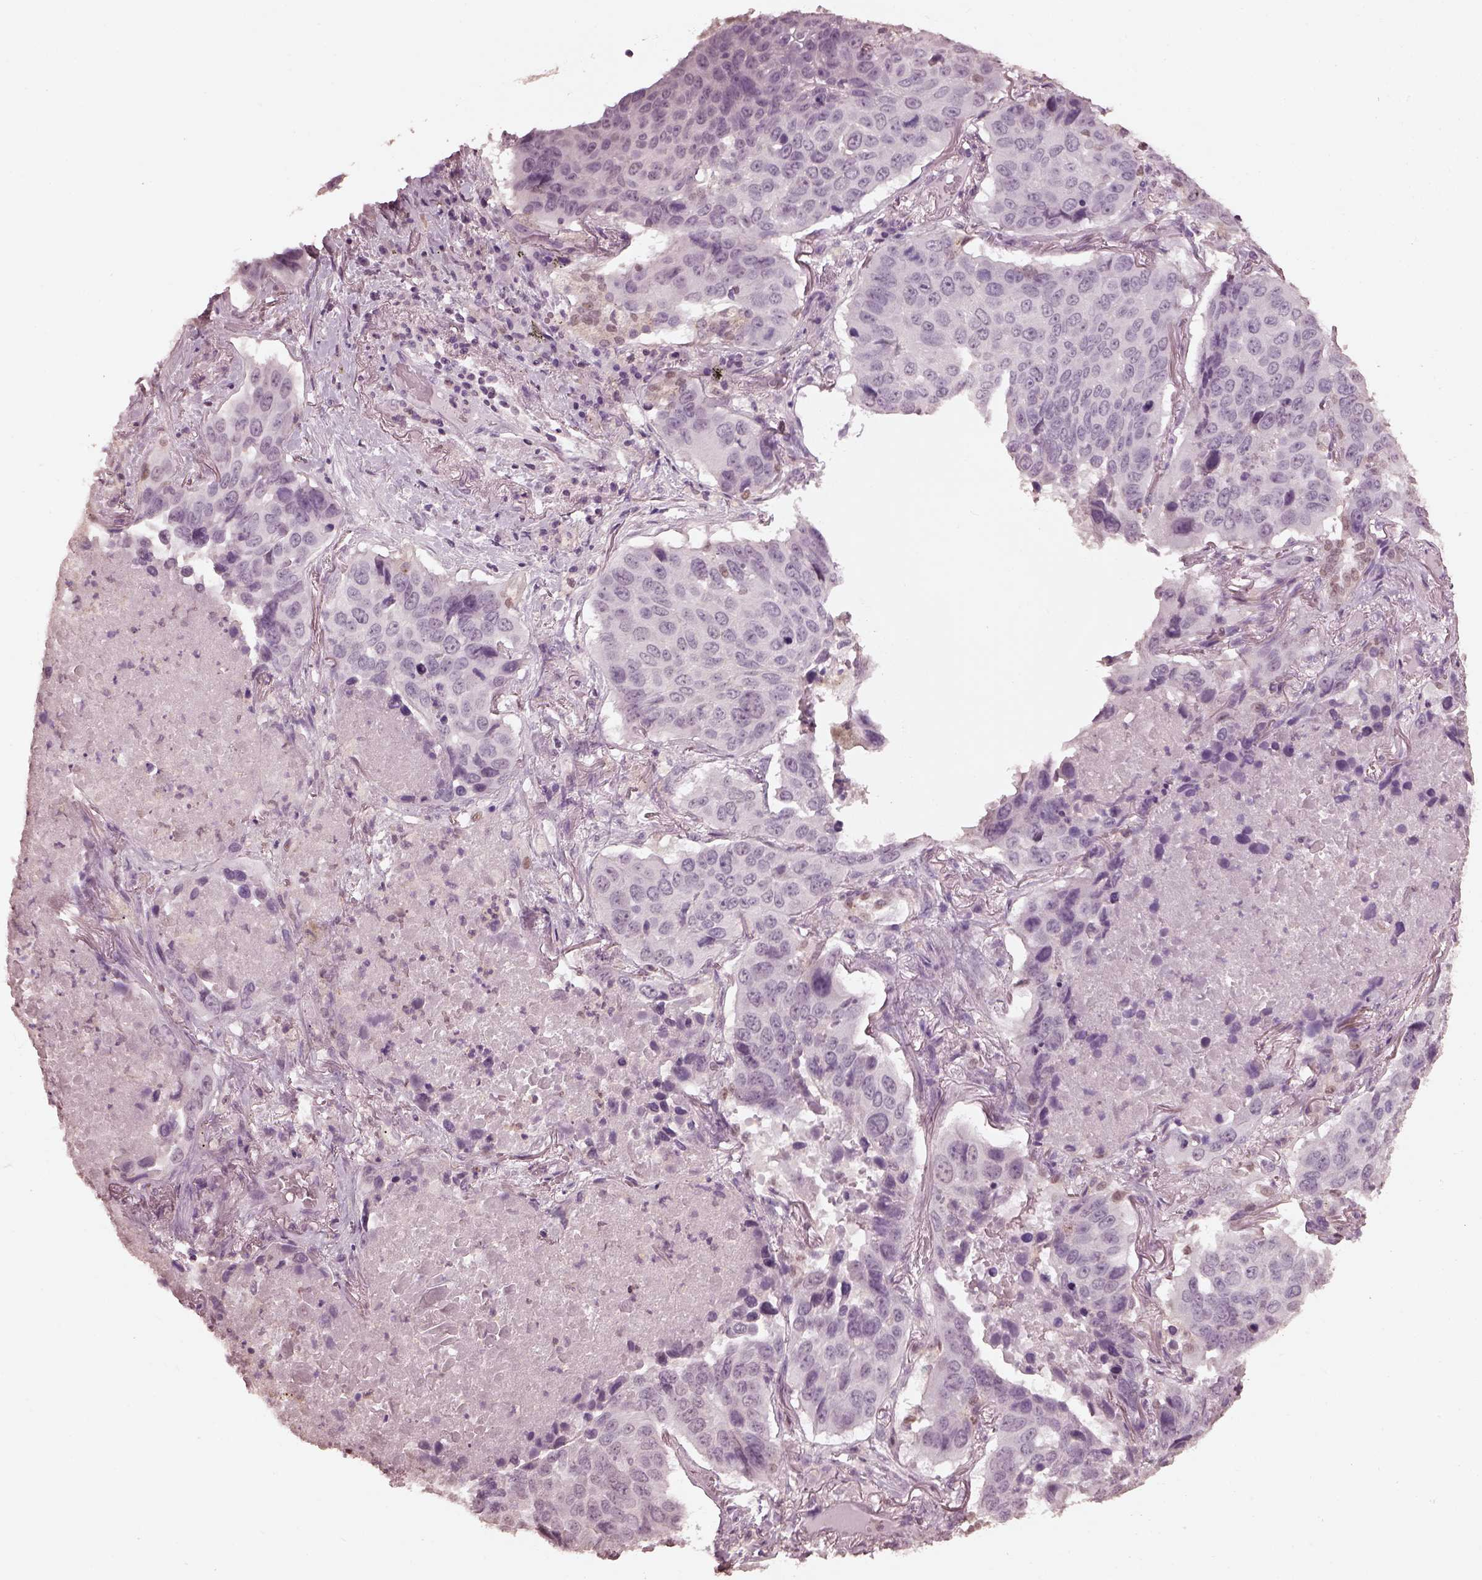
{"staining": {"intensity": "negative", "quantity": "none", "location": "none"}, "tissue": "lung cancer", "cell_type": "Tumor cells", "image_type": "cancer", "snomed": [{"axis": "morphology", "description": "Normal tissue, NOS"}, {"axis": "morphology", "description": "Squamous cell carcinoma, NOS"}, {"axis": "topography", "description": "Bronchus"}, {"axis": "topography", "description": "Lung"}], "caption": "Histopathology image shows no significant protein positivity in tumor cells of squamous cell carcinoma (lung). Nuclei are stained in blue.", "gene": "TSKS", "patient": {"sex": "male", "age": 64}}